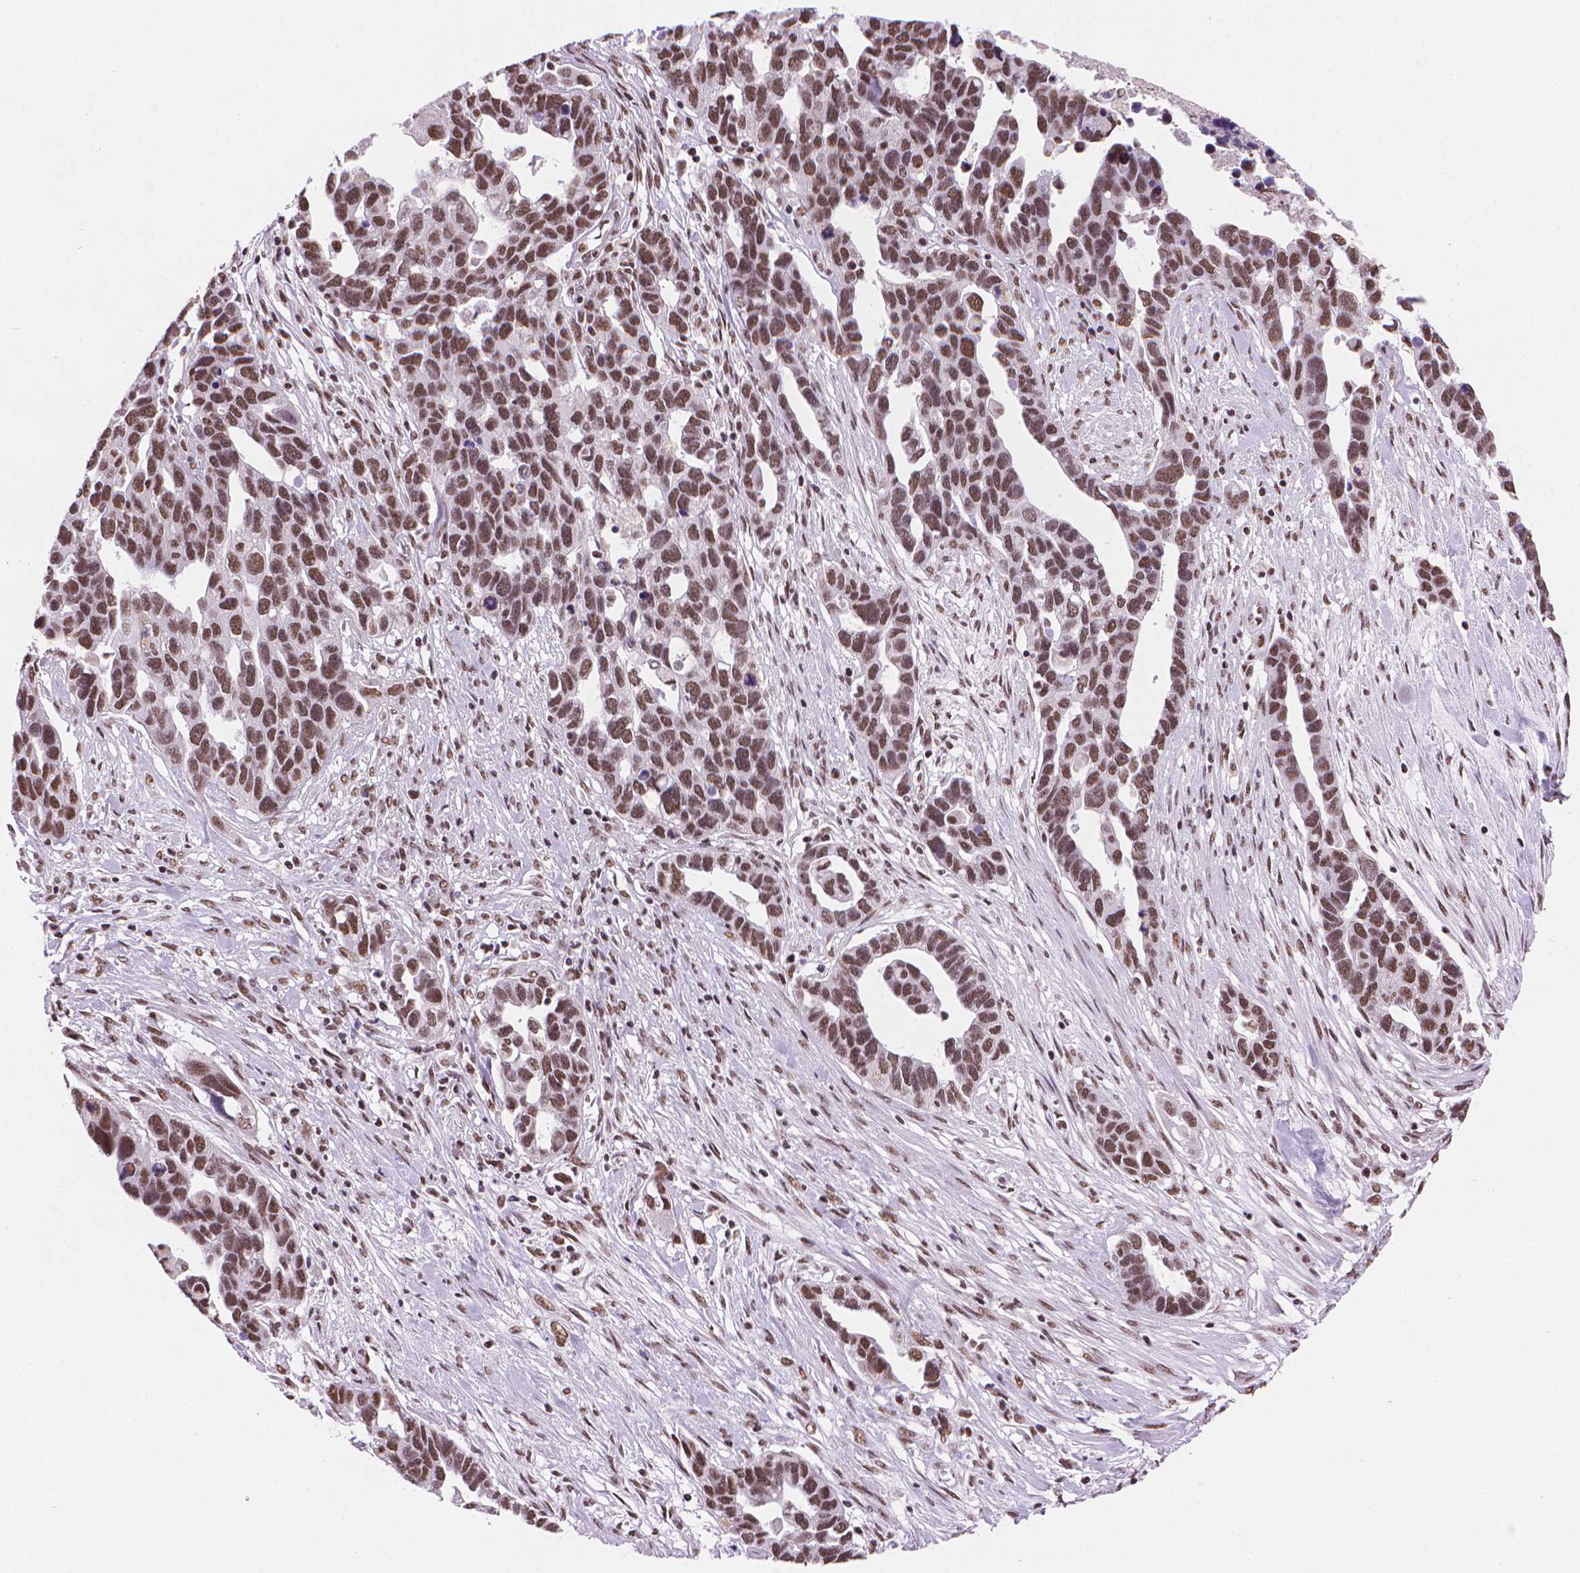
{"staining": {"intensity": "moderate", "quantity": ">75%", "location": "nuclear"}, "tissue": "ovarian cancer", "cell_type": "Tumor cells", "image_type": "cancer", "snomed": [{"axis": "morphology", "description": "Cystadenocarcinoma, serous, NOS"}, {"axis": "topography", "description": "Ovary"}], "caption": "Human ovarian serous cystadenocarcinoma stained for a protein (brown) demonstrates moderate nuclear positive positivity in about >75% of tumor cells.", "gene": "RPA4", "patient": {"sex": "female", "age": 54}}